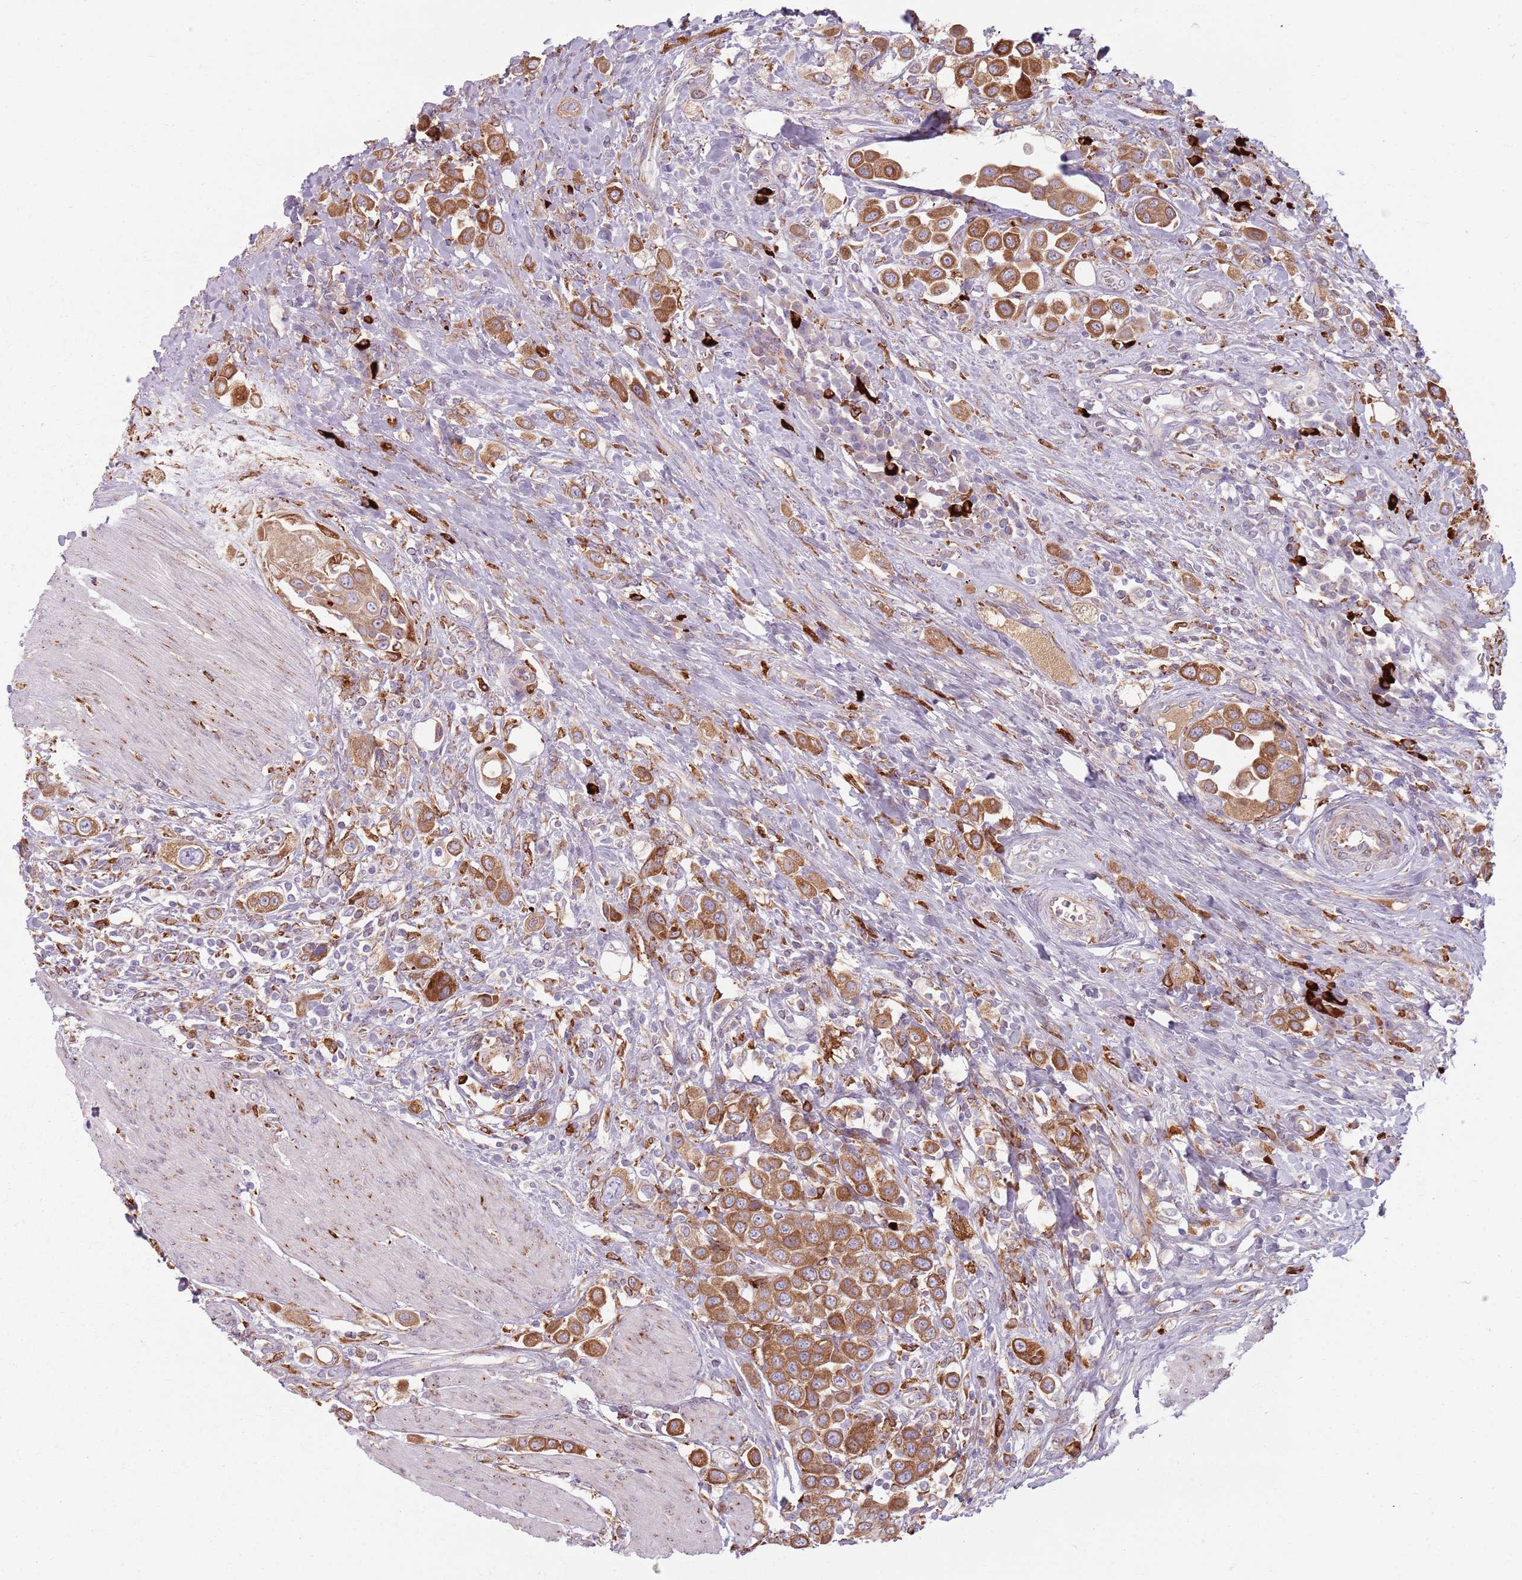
{"staining": {"intensity": "moderate", "quantity": ">75%", "location": "cytoplasmic/membranous"}, "tissue": "urothelial cancer", "cell_type": "Tumor cells", "image_type": "cancer", "snomed": [{"axis": "morphology", "description": "Urothelial carcinoma, High grade"}, {"axis": "topography", "description": "Urinary bladder"}], "caption": "A micrograph showing moderate cytoplasmic/membranous staining in about >75% of tumor cells in urothelial cancer, as visualized by brown immunohistochemical staining.", "gene": "COLGALT1", "patient": {"sex": "male", "age": 50}}